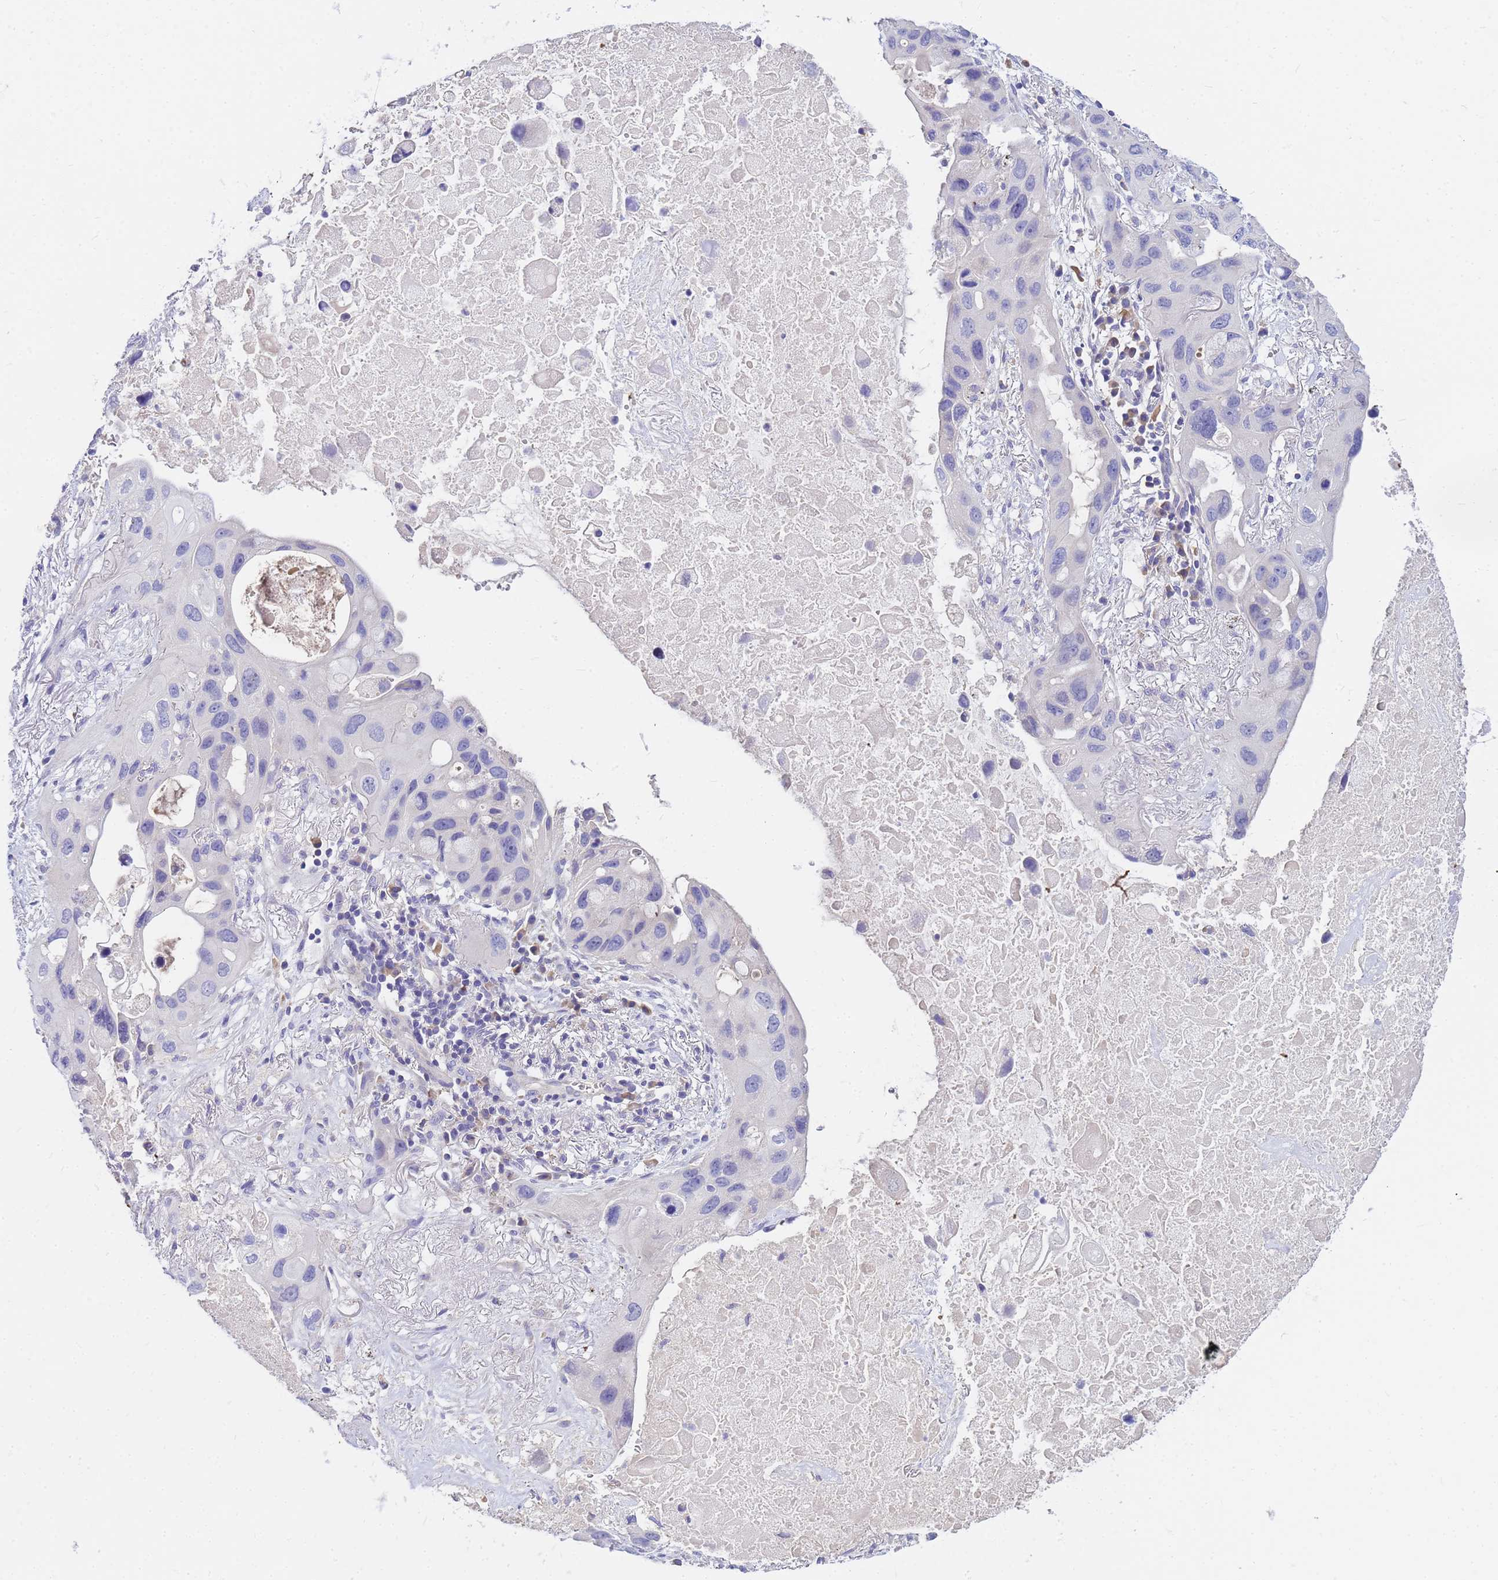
{"staining": {"intensity": "negative", "quantity": "none", "location": "none"}, "tissue": "lung cancer", "cell_type": "Tumor cells", "image_type": "cancer", "snomed": [{"axis": "morphology", "description": "Squamous cell carcinoma, NOS"}, {"axis": "topography", "description": "Lung"}], "caption": "Photomicrograph shows no protein expression in tumor cells of lung squamous cell carcinoma tissue.", "gene": "DPRX", "patient": {"sex": "female", "age": 73}}